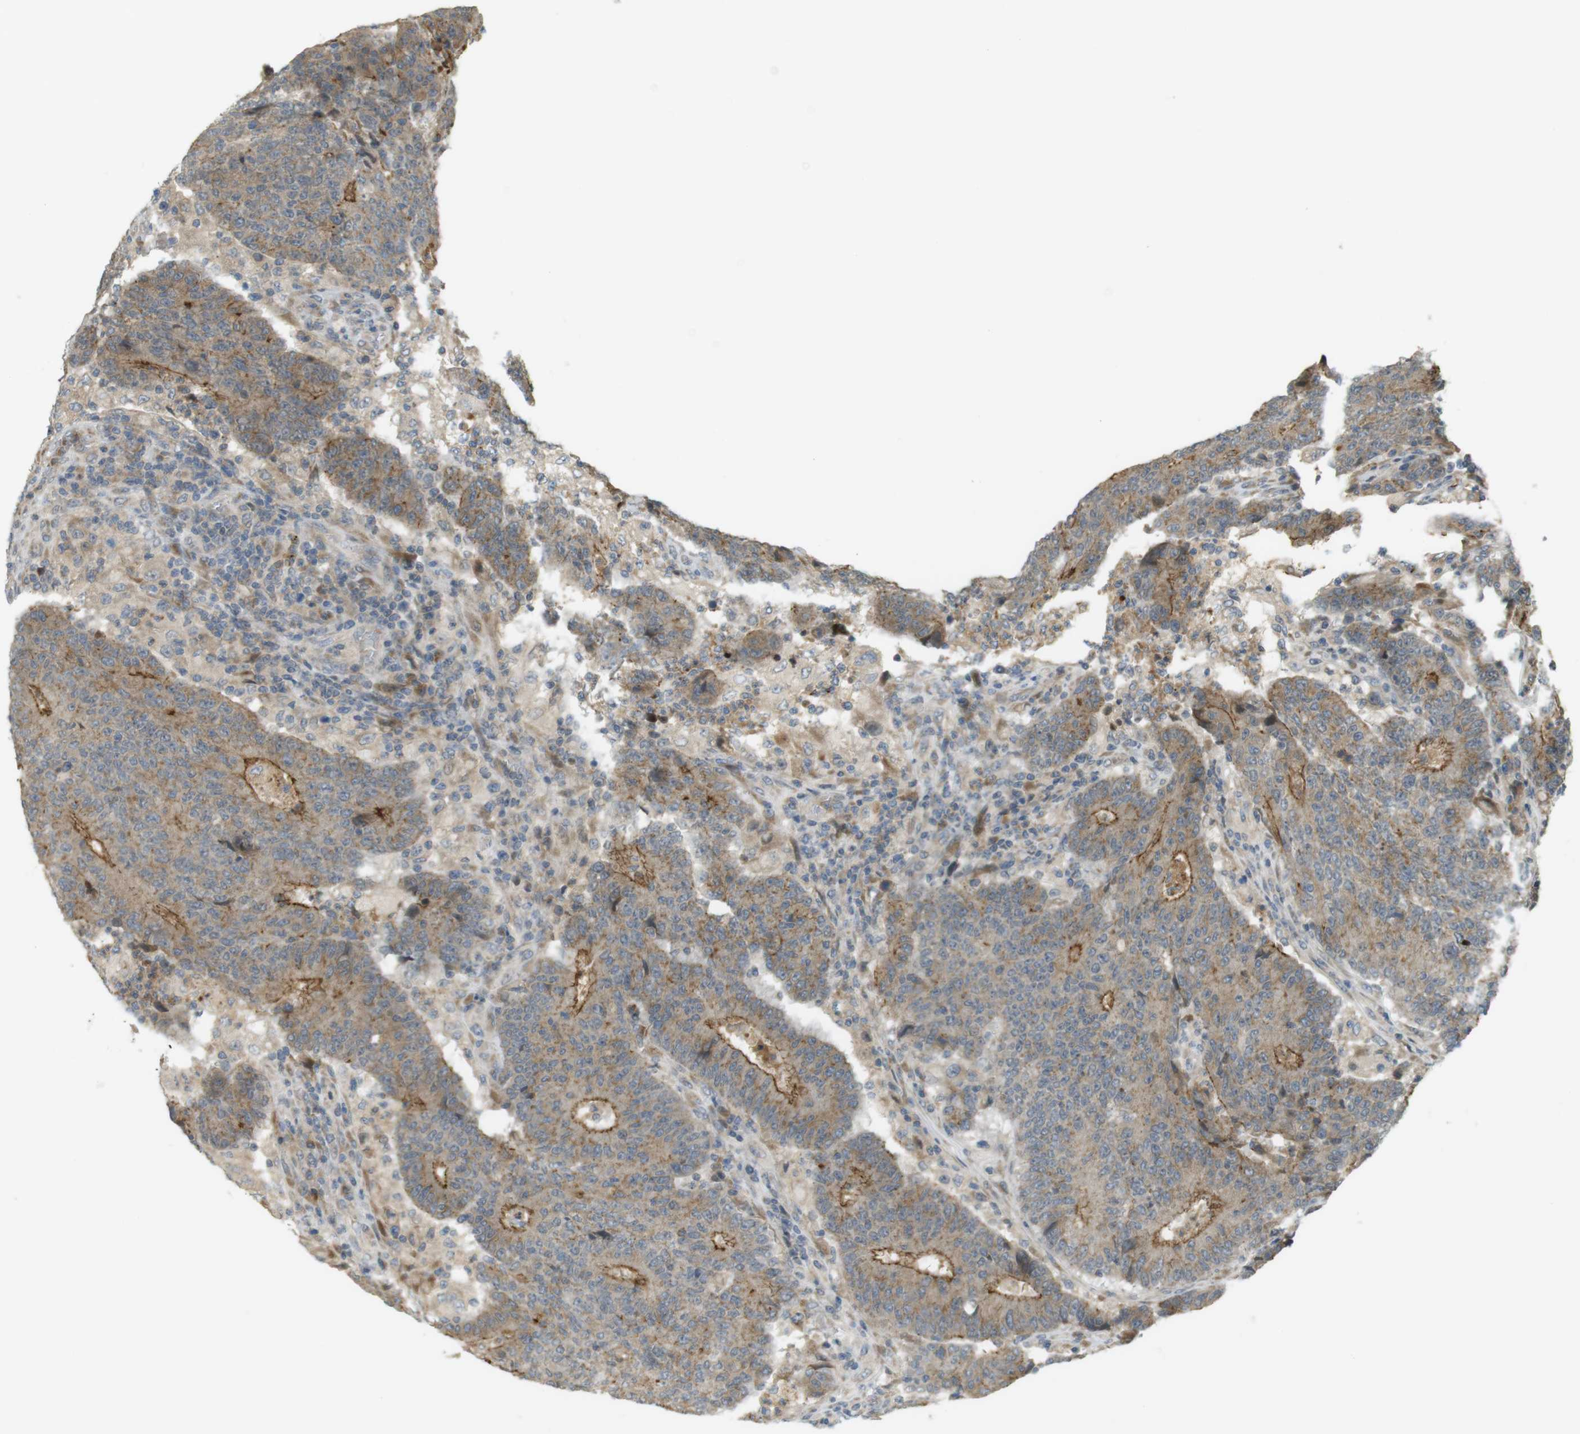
{"staining": {"intensity": "moderate", "quantity": ">75%", "location": "cytoplasmic/membranous"}, "tissue": "colorectal cancer", "cell_type": "Tumor cells", "image_type": "cancer", "snomed": [{"axis": "morphology", "description": "Normal tissue, NOS"}, {"axis": "morphology", "description": "Adenocarcinoma, NOS"}, {"axis": "topography", "description": "Colon"}], "caption": "Tumor cells show moderate cytoplasmic/membranous positivity in about >75% of cells in colorectal cancer.", "gene": "CLRN3", "patient": {"sex": "female", "age": 75}}